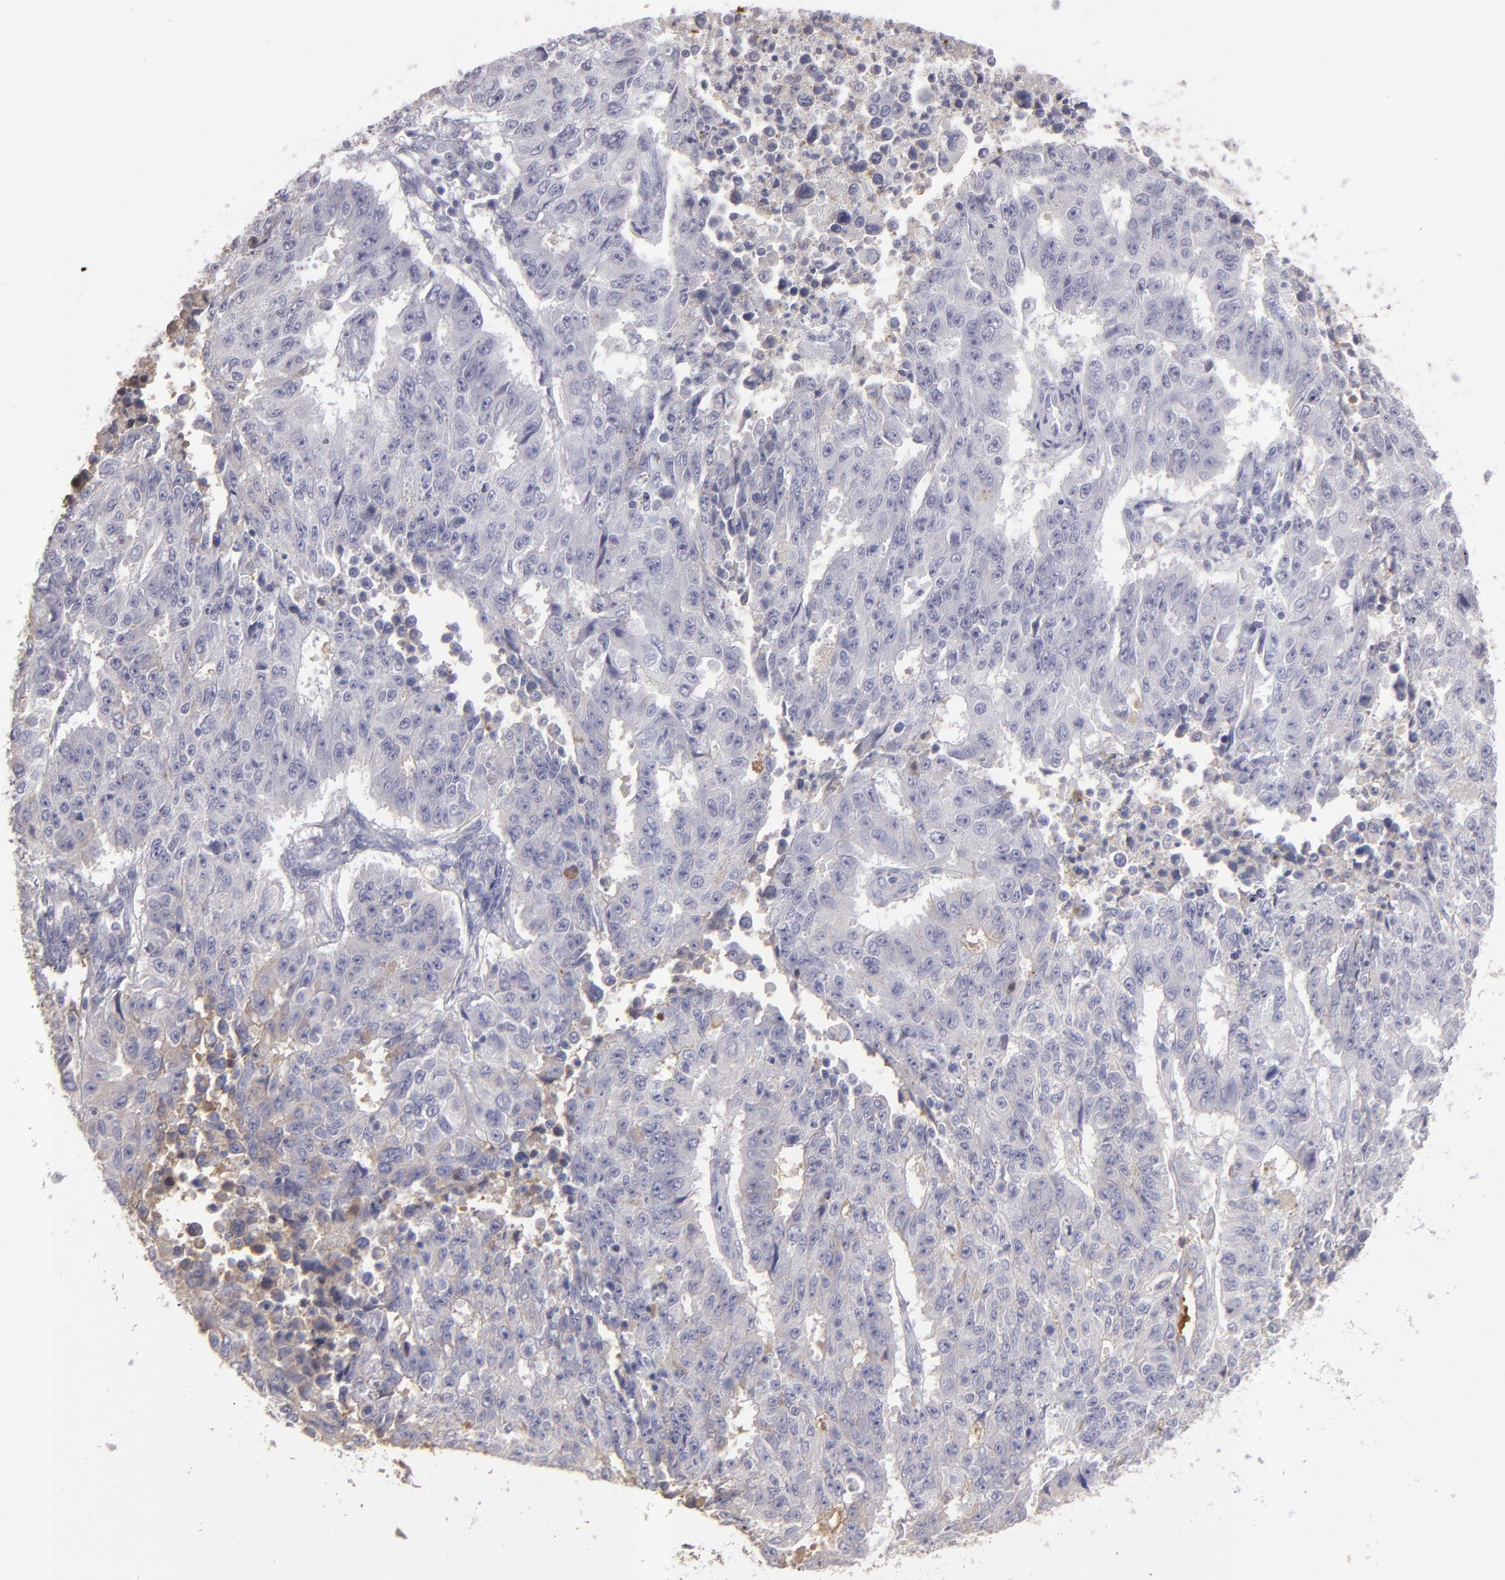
{"staining": {"intensity": "negative", "quantity": "none", "location": "none"}, "tissue": "endometrial cancer", "cell_type": "Tumor cells", "image_type": "cancer", "snomed": [{"axis": "morphology", "description": "Adenocarcinoma, NOS"}, {"axis": "topography", "description": "Endometrium"}], "caption": "DAB immunohistochemical staining of endometrial cancer displays no significant positivity in tumor cells.", "gene": "ABCC4", "patient": {"sex": "female", "age": 42}}